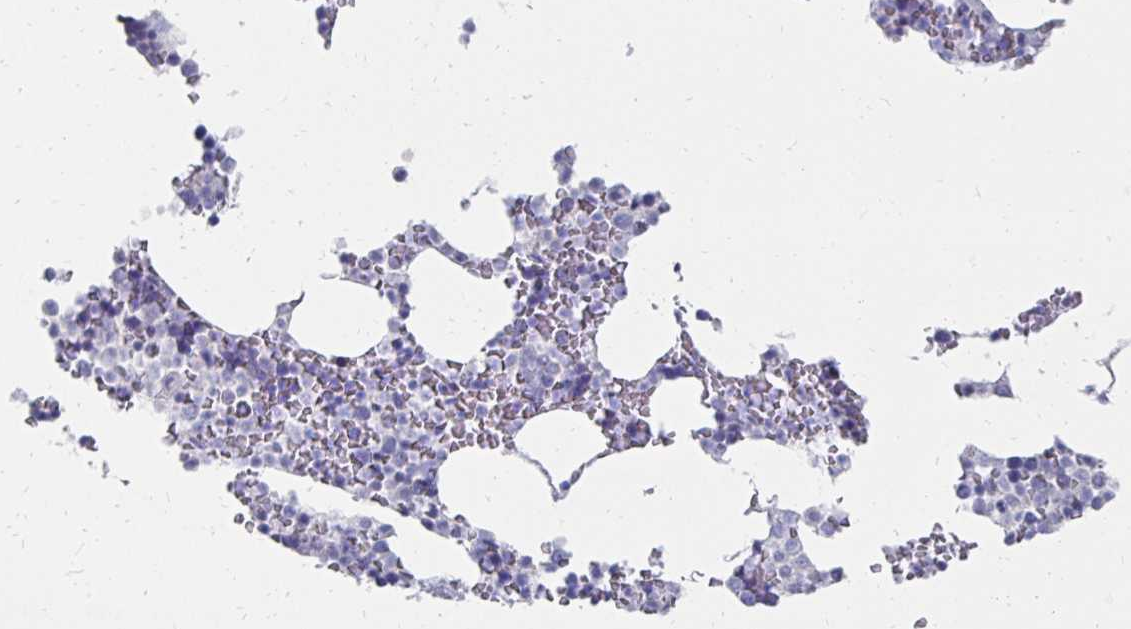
{"staining": {"intensity": "negative", "quantity": "none", "location": "none"}, "tissue": "bone marrow", "cell_type": "Hematopoietic cells", "image_type": "normal", "snomed": [{"axis": "morphology", "description": "Normal tissue, NOS"}, {"axis": "topography", "description": "Bone marrow"}], "caption": "A high-resolution image shows immunohistochemistry staining of benign bone marrow, which exhibits no significant positivity in hematopoietic cells. The staining was performed using DAB (3,3'-diaminobenzidine) to visualize the protein expression in brown, while the nuclei were stained in blue with hematoxylin (Magnification: 20x).", "gene": "SYCP3", "patient": {"sex": "female", "age": 42}}